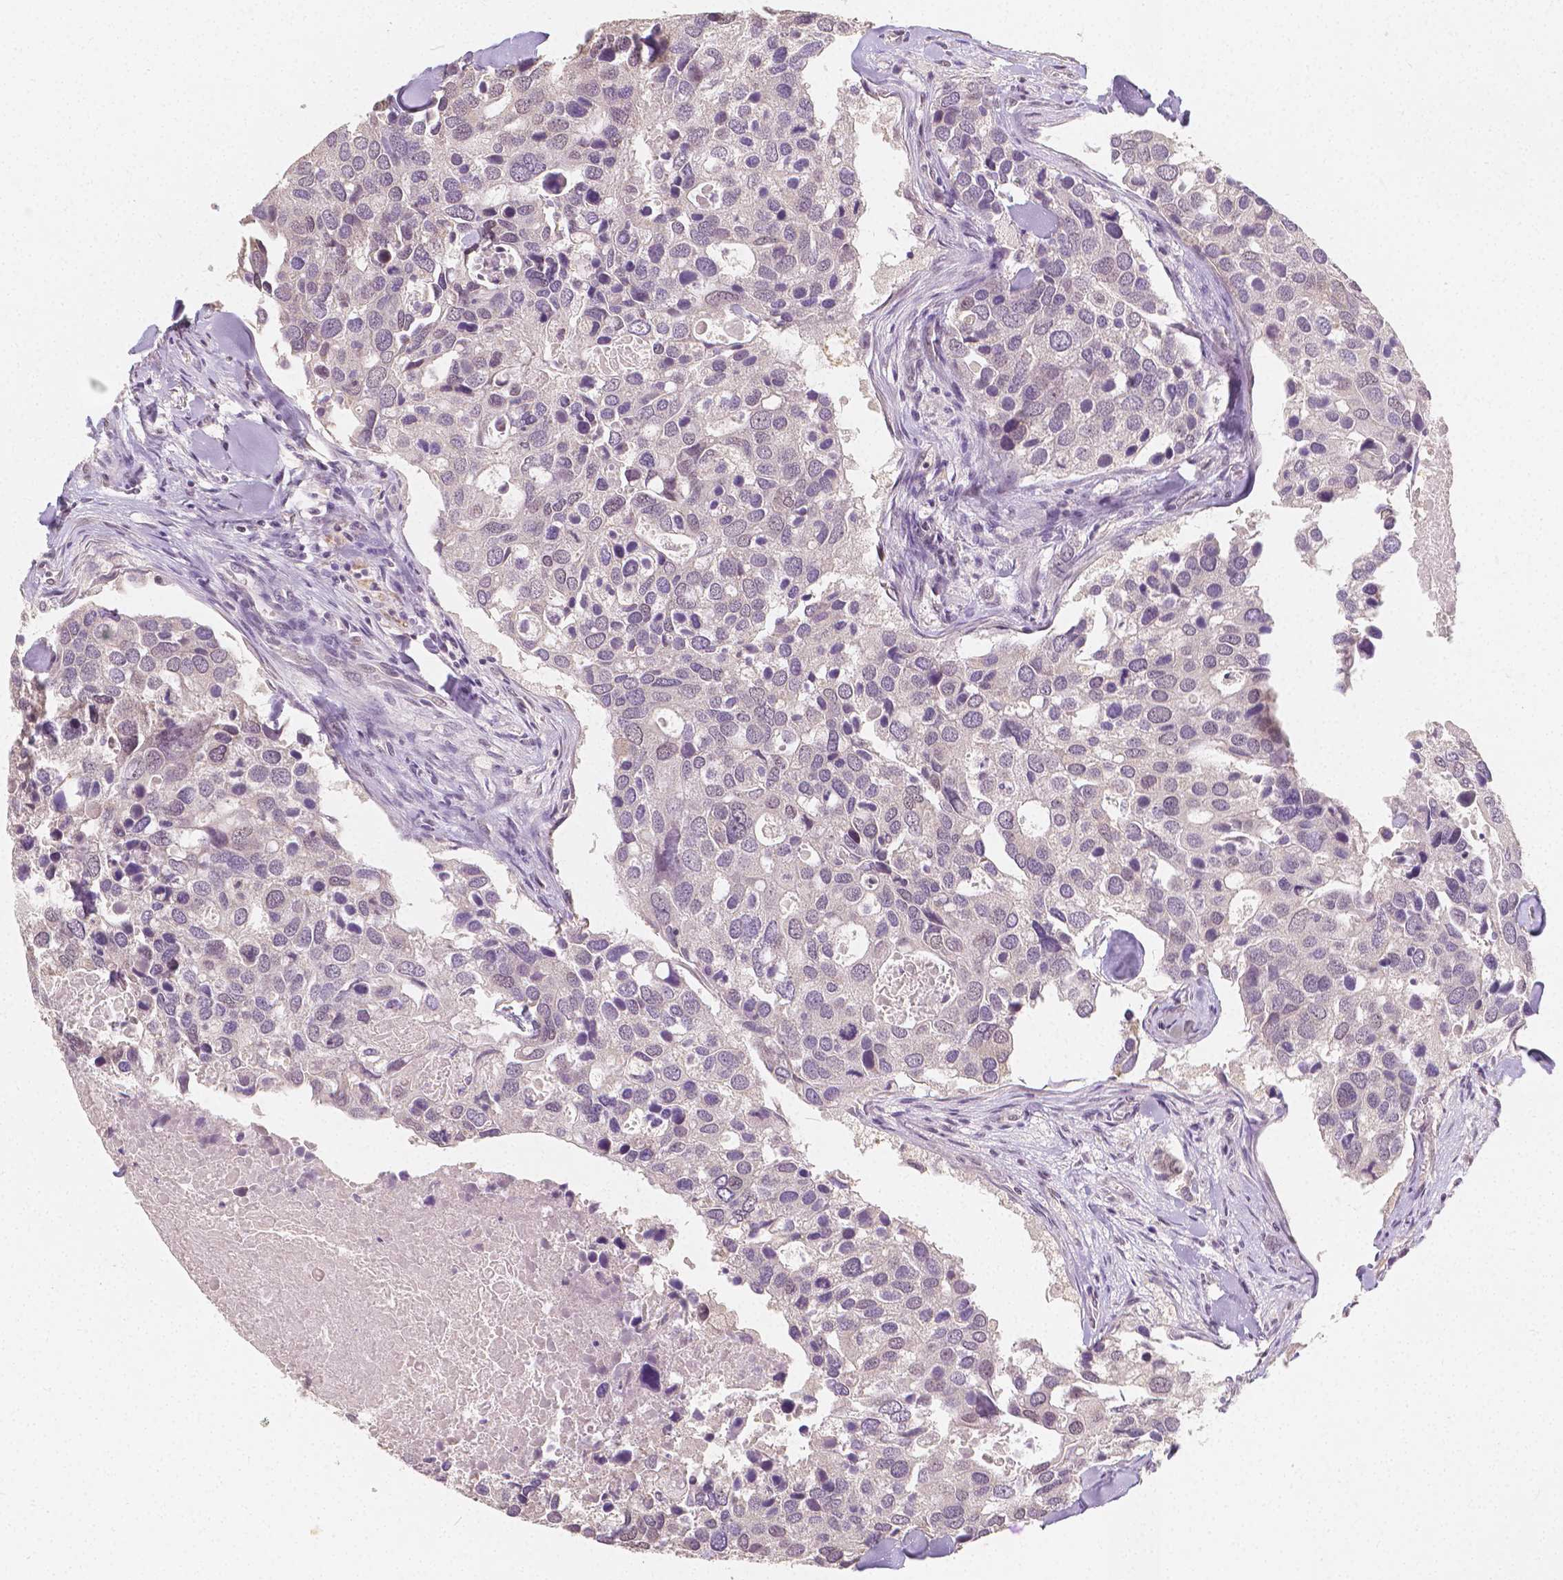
{"staining": {"intensity": "negative", "quantity": "none", "location": "none"}, "tissue": "breast cancer", "cell_type": "Tumor cells", "image_type": "cancer", "snomed": [{"axis": "morphology", "description": "Duct carcinoma"}, {"axis": "topography", "description": "Breast"}], "caption": "Human breast cancer stained for a protein using immunohistochemistry demonstrates no staining in tumor cells.", "gene": "NOLC1", "patient": {"sex": "female", "age": 83}}